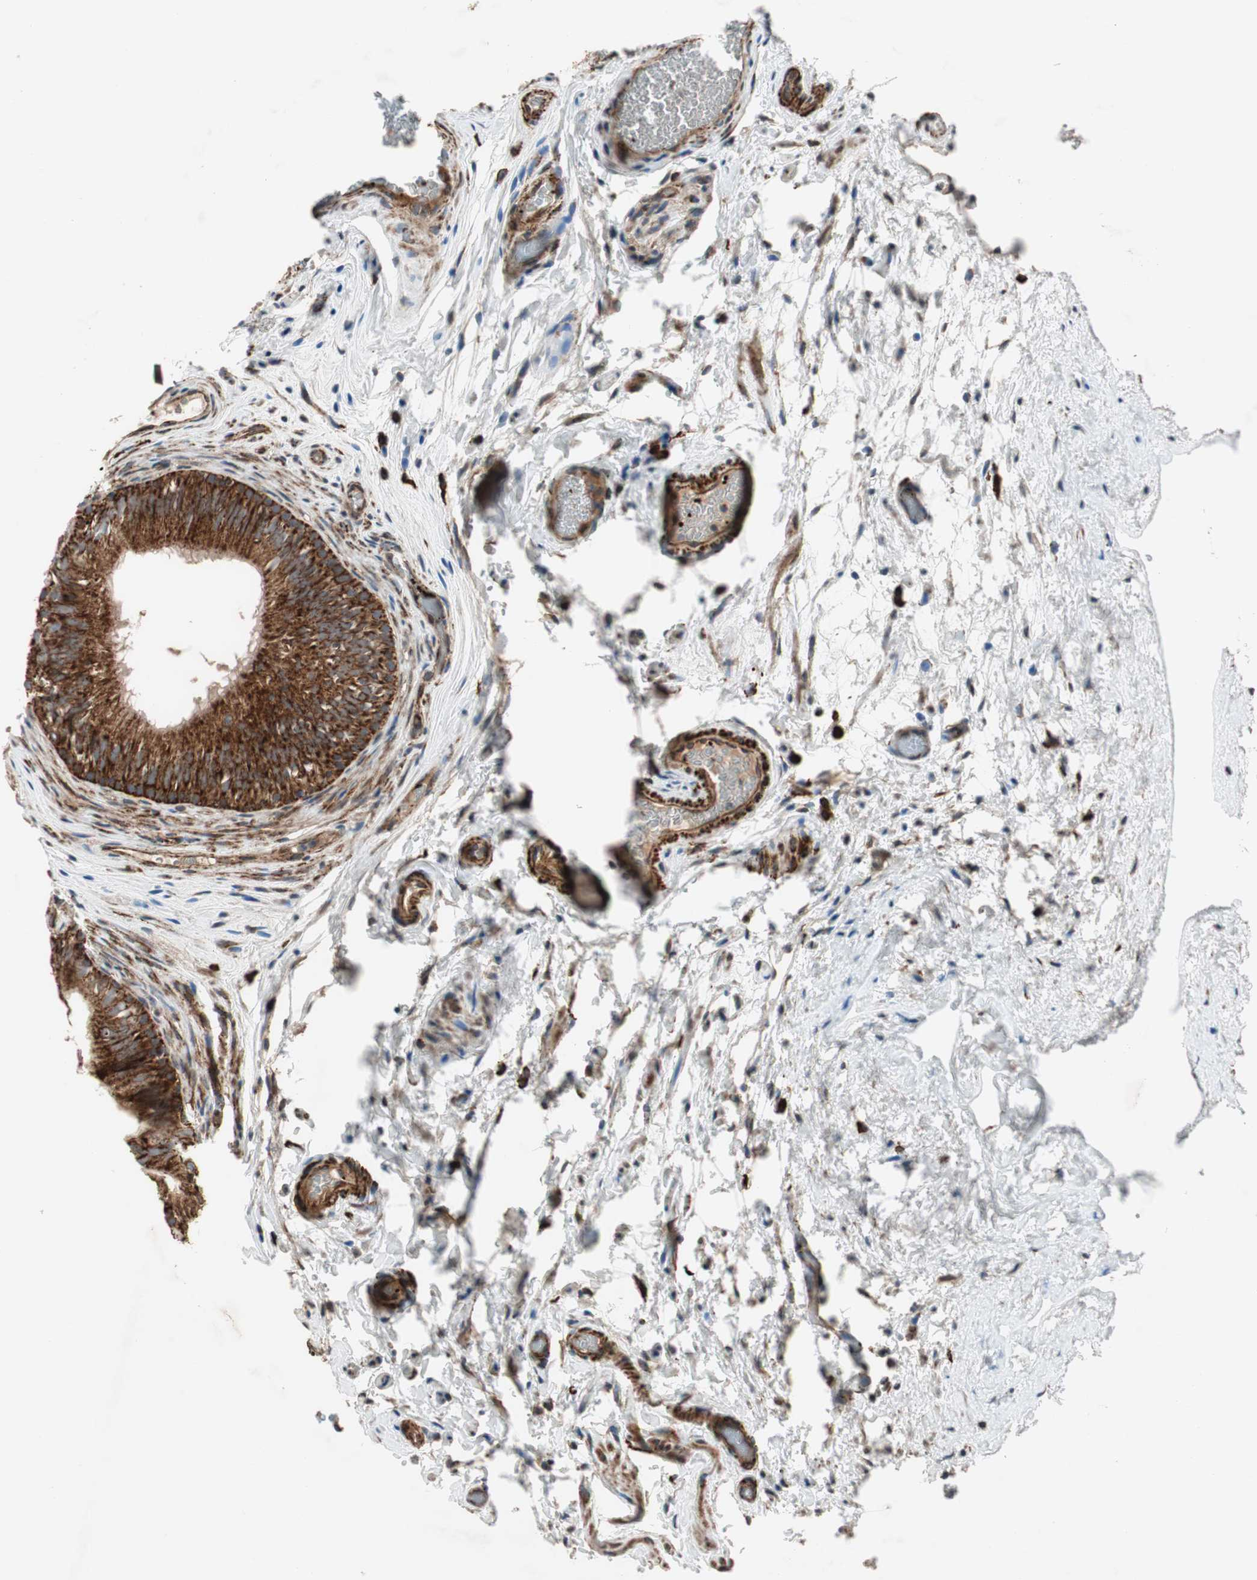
{"staining": {"intensity": "strong", "quantity": ">75%", "location": "cytoplasmic/membranous"}, "tissue": "epididymis", "cell_type": "Glandular cells", "image_type": "normal", "snomed": [{"axis": "morphology", "description": "Normal tissue, NOS"}, {"axis": "topography", "description": "Epididymis"}], "caption": "Immunohistochemical staining of normal human epididymis shows high levels of strong cytoplasmic/membranous positivity in approximately >75% of glandular cells. (brown staining indicates protein expression, while blue staining denotes nuclei).", "gene": "AKAP1", "patient": {"sex": "male", "age": 36}}